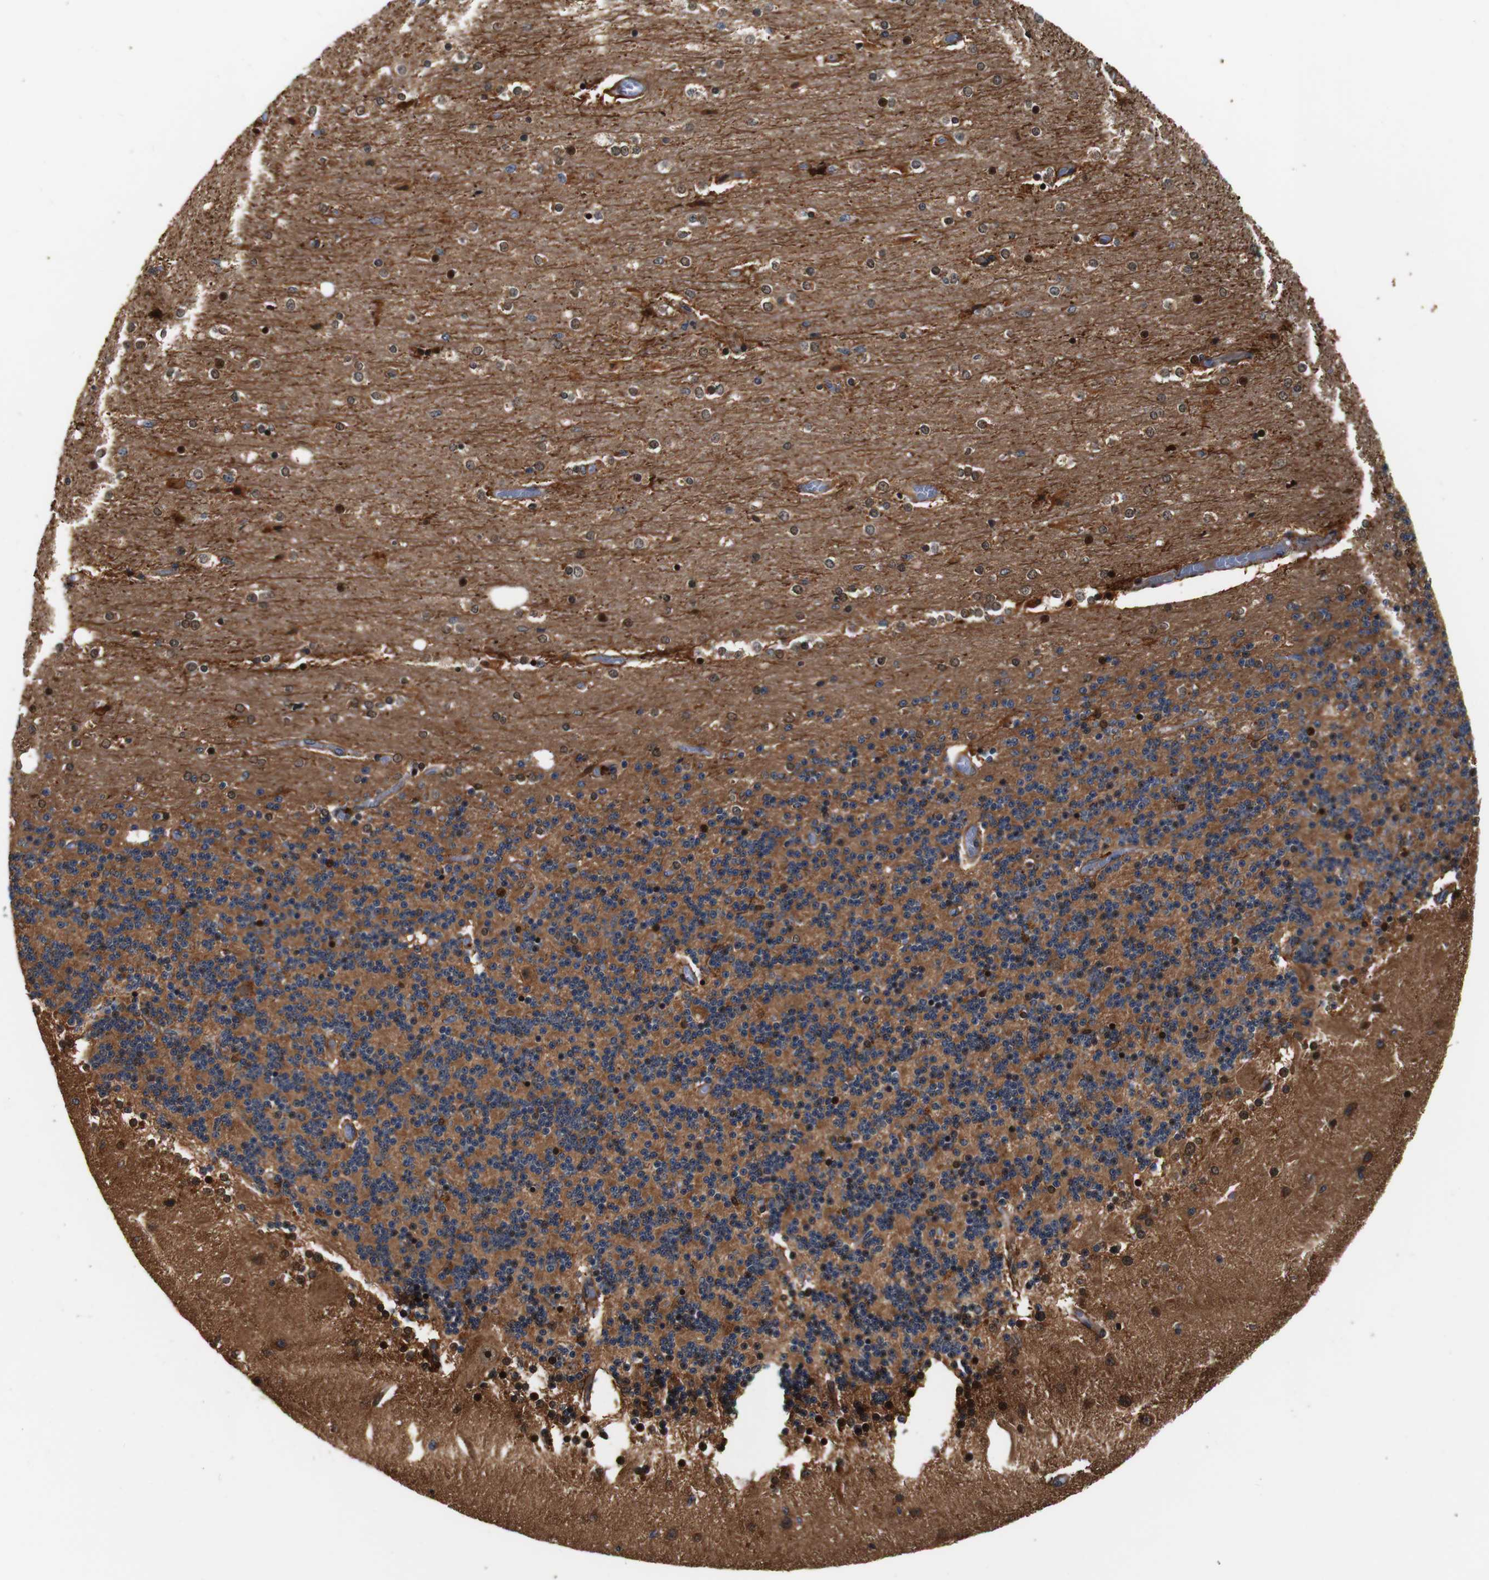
{"staining": {"intensity": "strong", "quantity": ">75%", "location": "cytoplasmic/membranous,nuclear"}, "tissue": "cerebellum", "cell_type": "Cells in granular layer", "image_type": "normal", "snomed": [{"axis": "morphology", "description": "Normal tissue, NOS"}, {"axis": "topography", "description": "Cerebellum"}], "caption": "Strong cytoplasmic/membranous,nuclear protein staining is identified in about >75% of cells in granular layer in cerebellum.", "gene": "LRP4", "patient": {"sex": "female", "age": 54}}